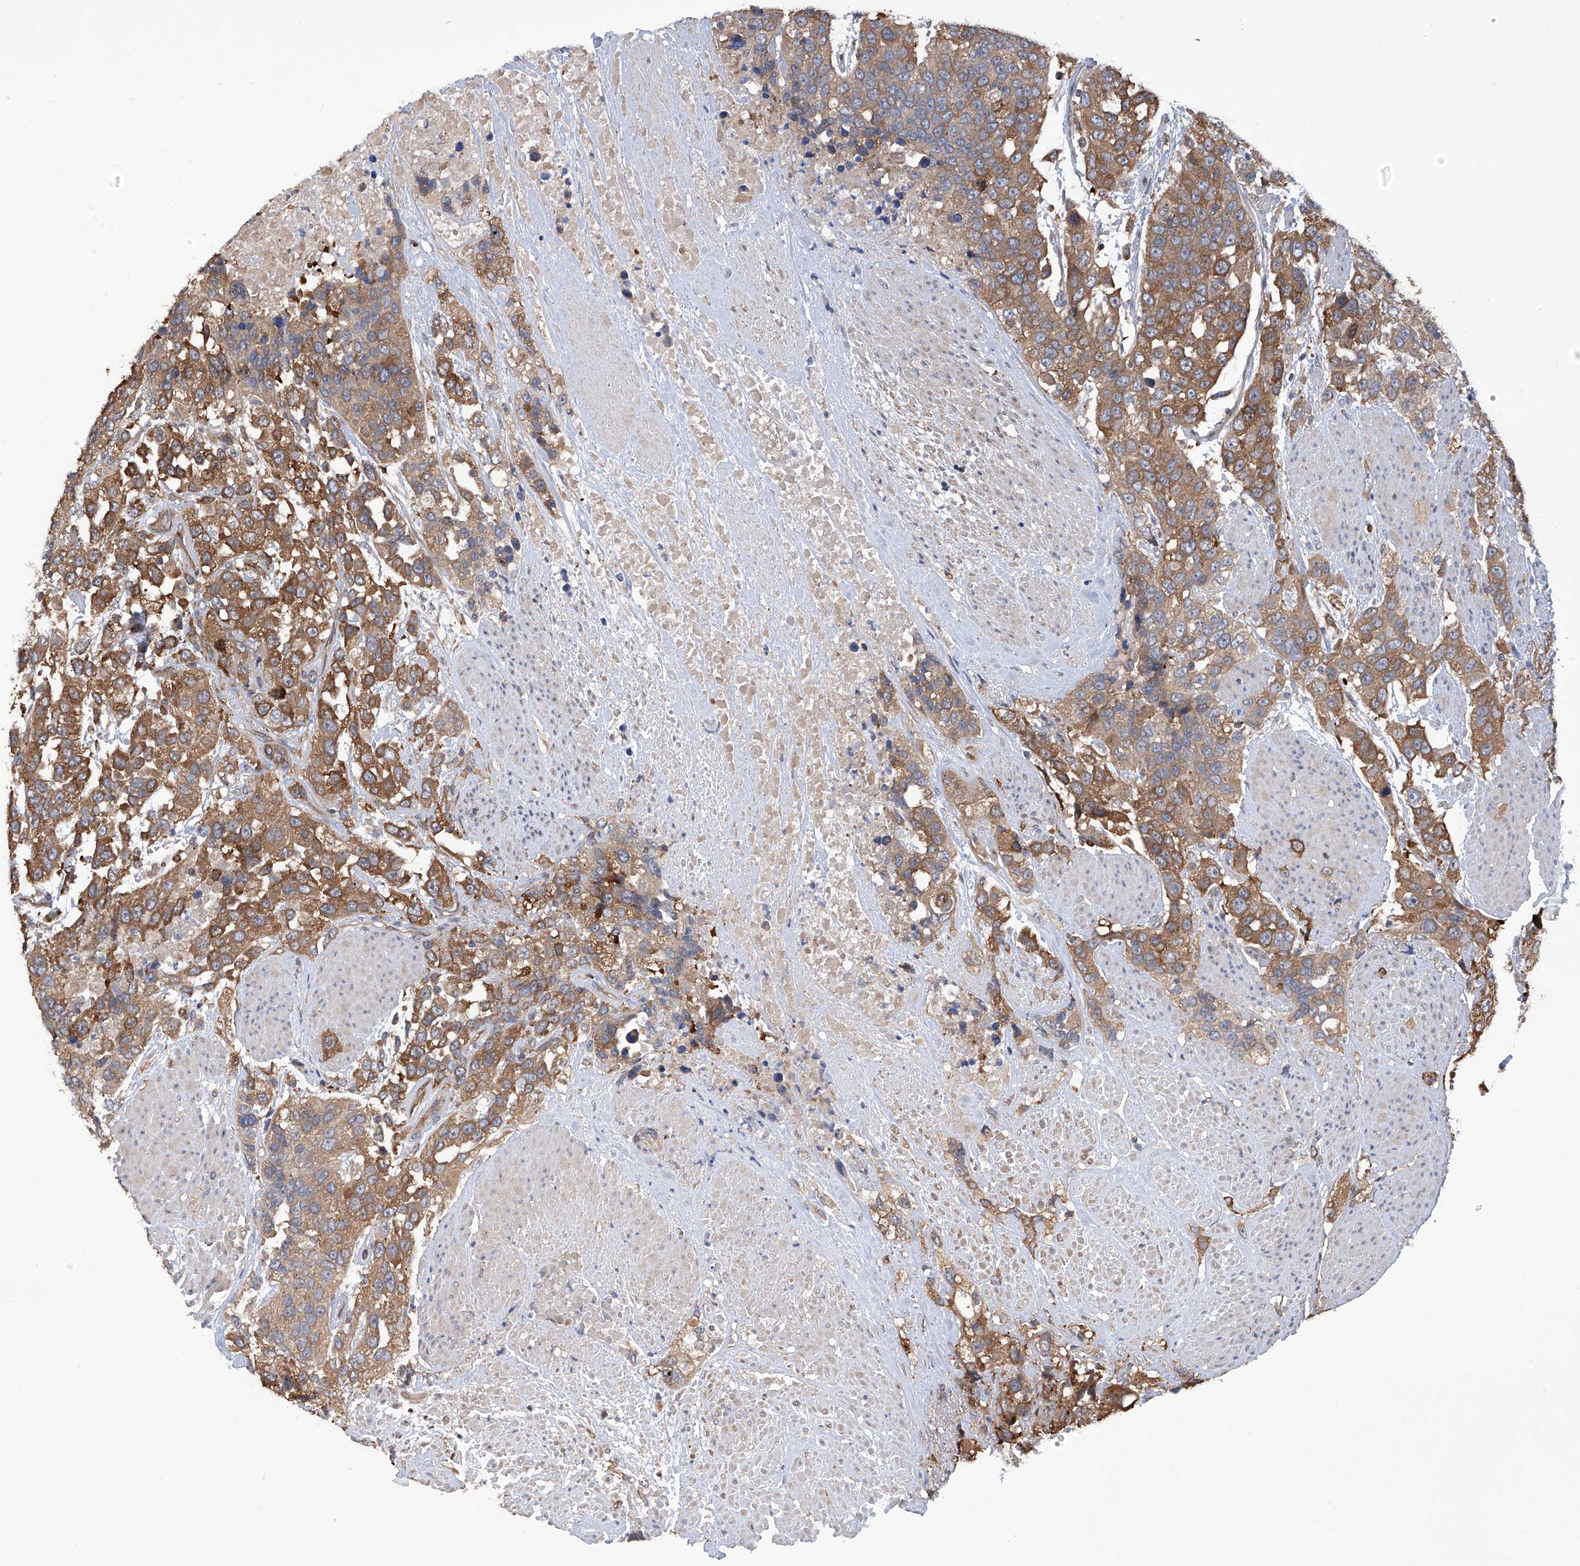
{"staining": {"intensity": "moderate", "quantity": ">75%", "location": "cytoplasmic/membranous"}, "tissue": "urothelial cancer", "cell_type": "Tumor cells", "image_type": "cancer", "snomed": [{"axis": "morphology", "description": "Urothelial carcinoma, High grade"}, {"axis": "topography", "description": "Urinary bladder"}], "caption": "Human urothelial cancer stained with a brown dye shows moderate cytoplasmic/membranous positive staining in about >75% of tumor cells.", "gene": "NUDT17", "patient": {"sex": "female", "age": 80}}